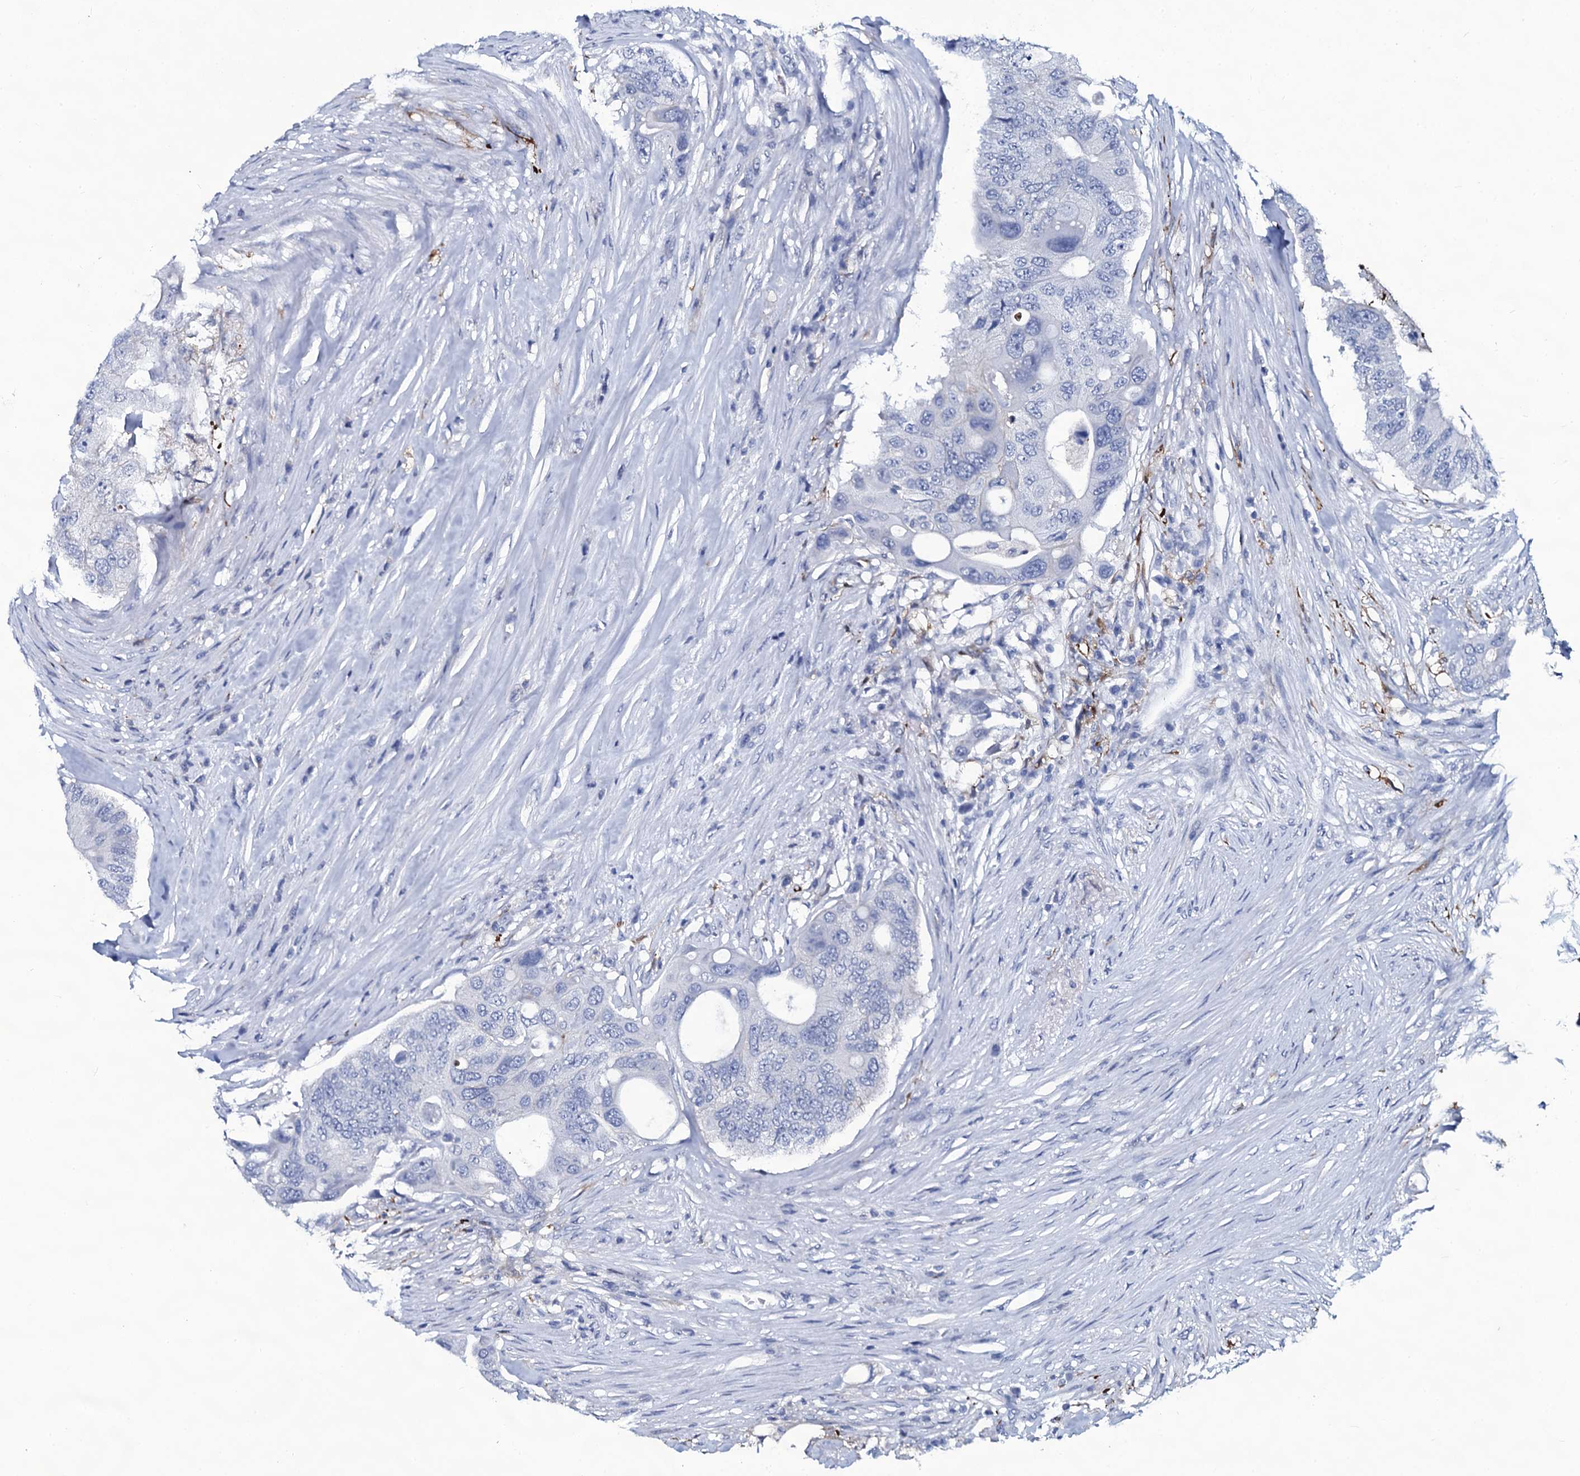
{"staining": {"intensity": "negative", "quantity": "none", "location": "none"}, "tissue": "colorectal cancer", "cell_type": "Tumor cells", "image_type": "cancer", "snomed": [{"axis": "morphology", "description": "Adenocarcinoma, NOS"}, {"axis": "topography", "description": "Colon"}], "caption": "Colorectal cancer (adenocarcinoma) was stained to show a protein in brown. There is no significant staining in tumor cells.", "gene": "SLC4A7", "patient": {"sex": "male", "age": 71}}